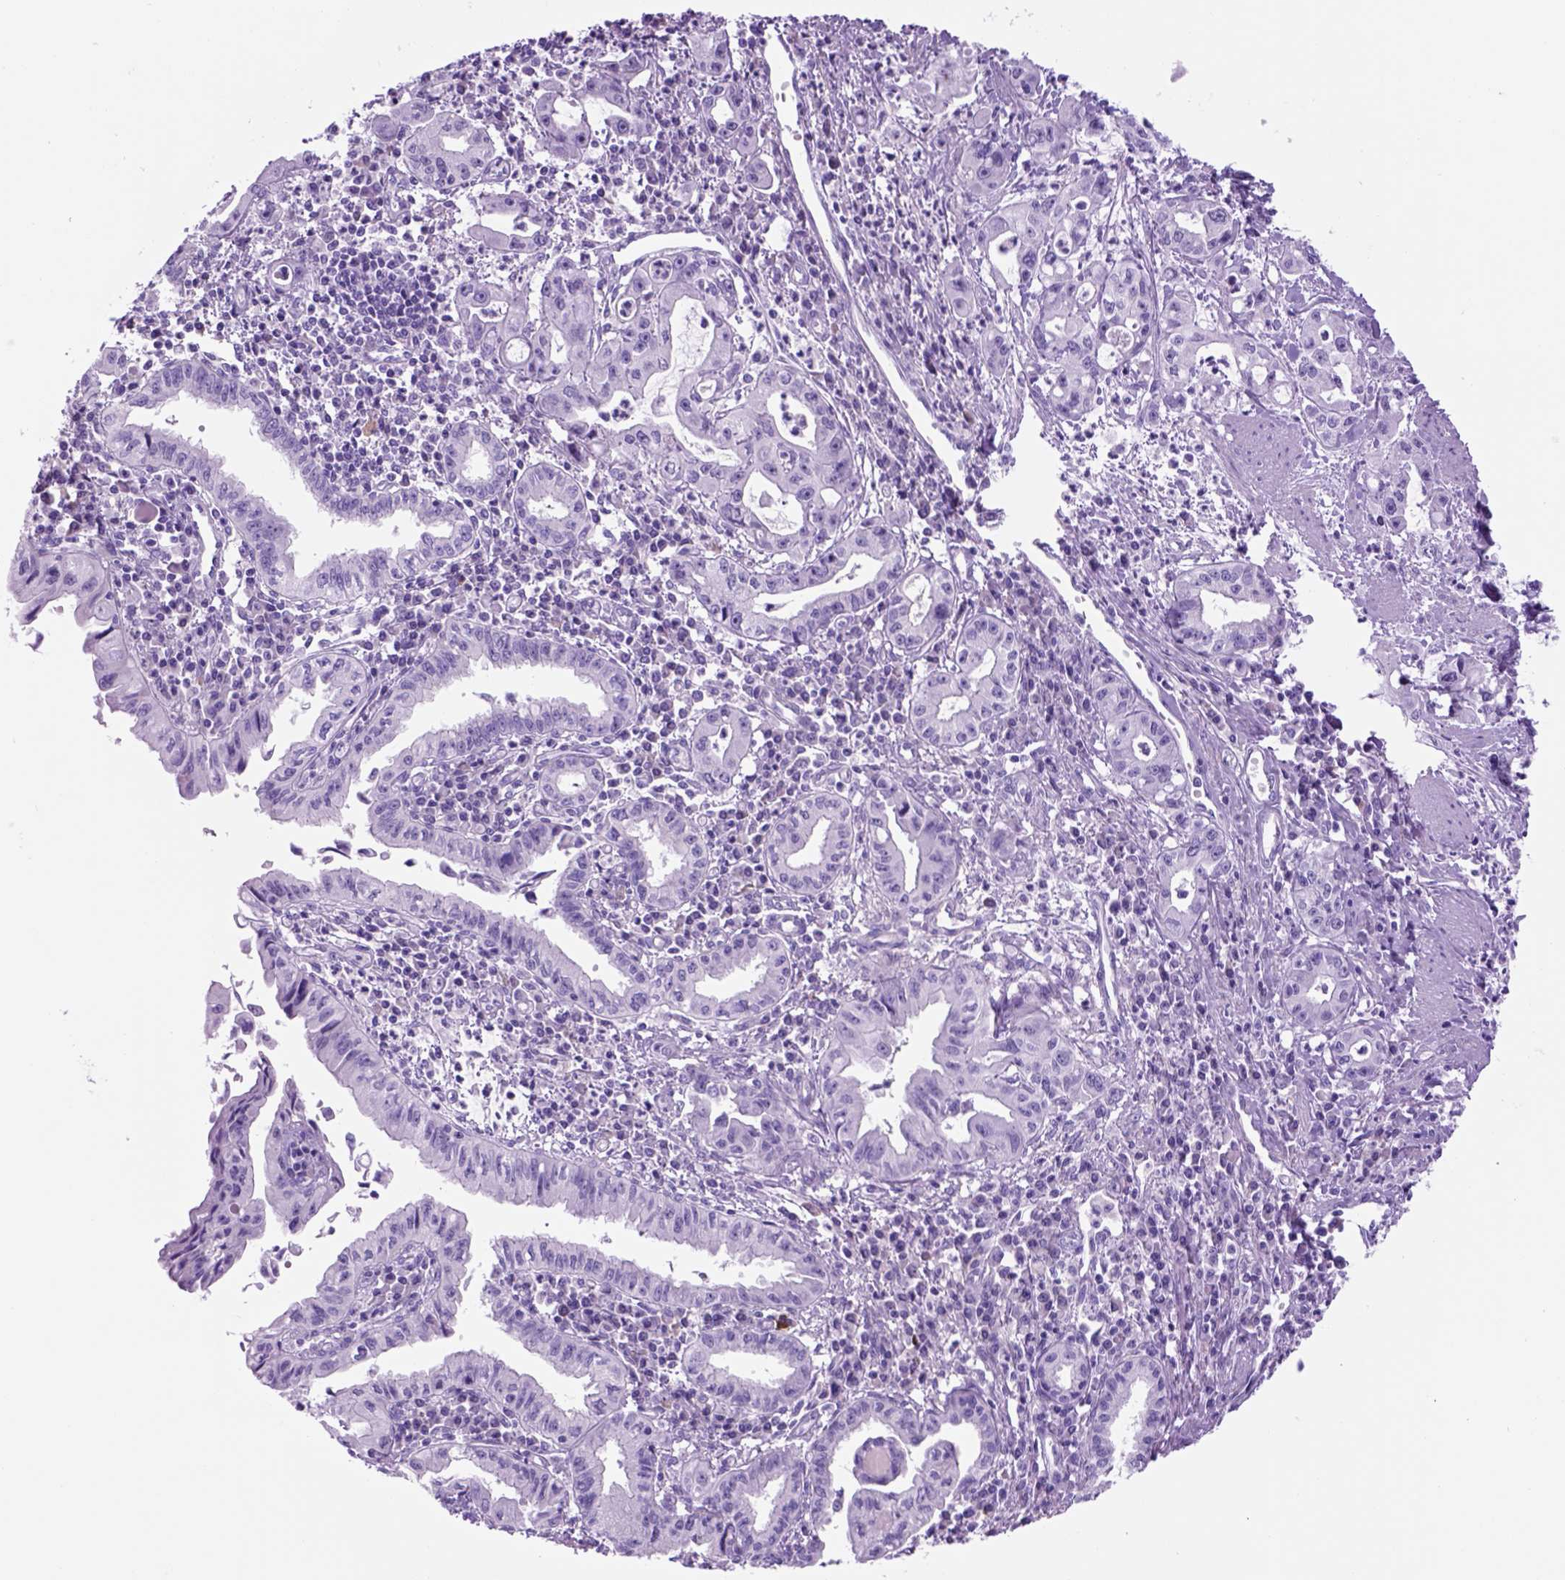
{"staining": {"intensity": "negative", "quantity": "none", "location": "none"}, "tissue": "pancreatic cancer", "cell_type": "Tumor cells", "image_type": "cancer", "snomed": [{"axis": "morphology", "description": "Adenocarcinoma, NOS"}, {"axis": "topography", "description": "Pancreas"}], "caption": "Immunohistochemical staining of pancreatic cancer demonstrates no significant positivity in tumor cells.", "gene": "HHIPL2", "patient": {"sex": "male", "age": 72}}